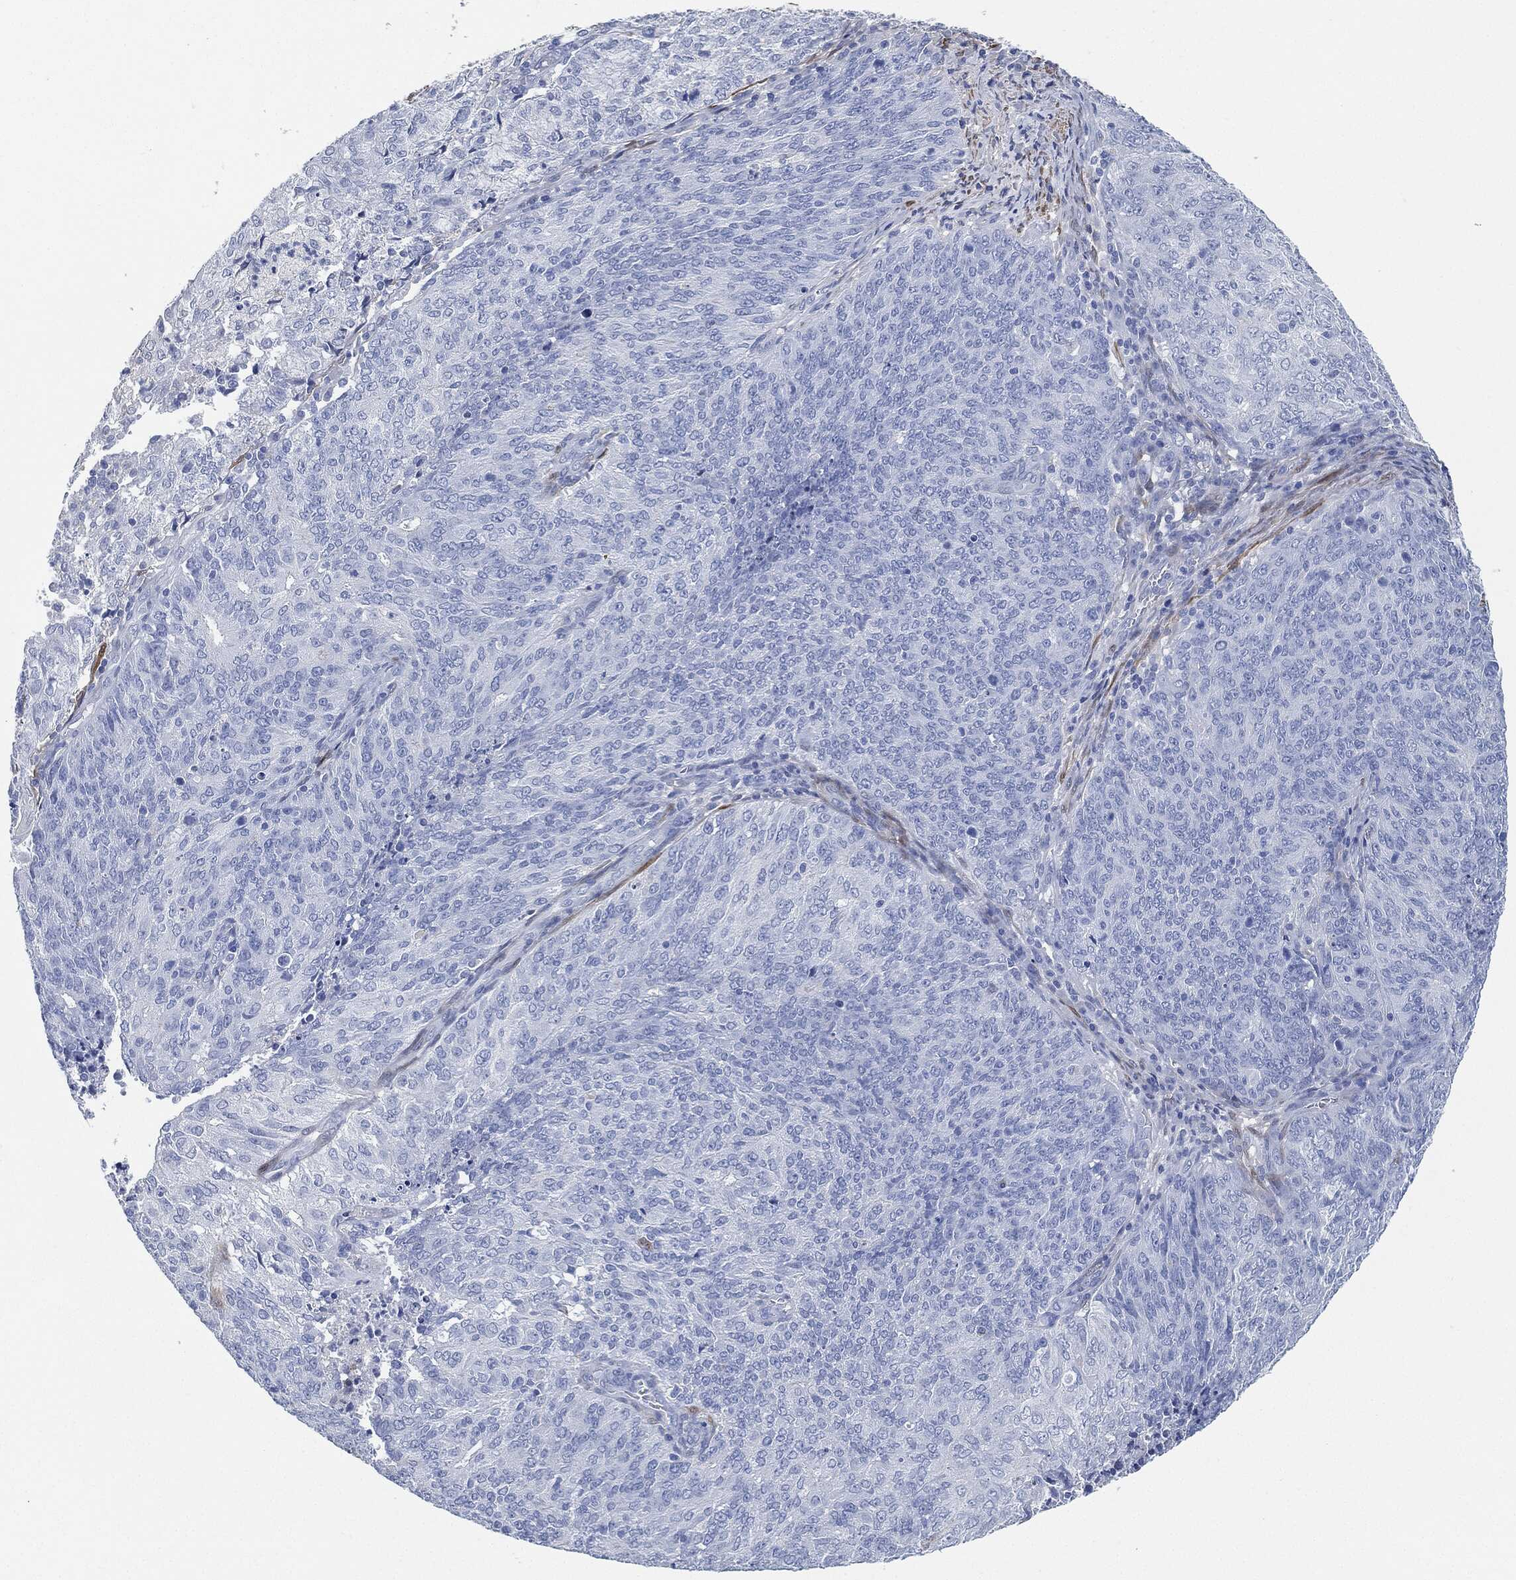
{"staining": {"intensity": "negative", "quantity": "none", "location": "none"}, "tissue": "endometrial cancer", "cell_type": "Tumor cells", "image_type": "cancer", "snomed": [{"axis": "morphology", "description": "Adenocarcinoma, NOS"}, {"axis": "topography", "description": "Endometrium"}], "caption": "Tumor cells are negative for brown protein staining in endometrial cancer (adenocarcinoma).", "gene": "TAGLN", "patient": {"sex": "female", "age": 82}}